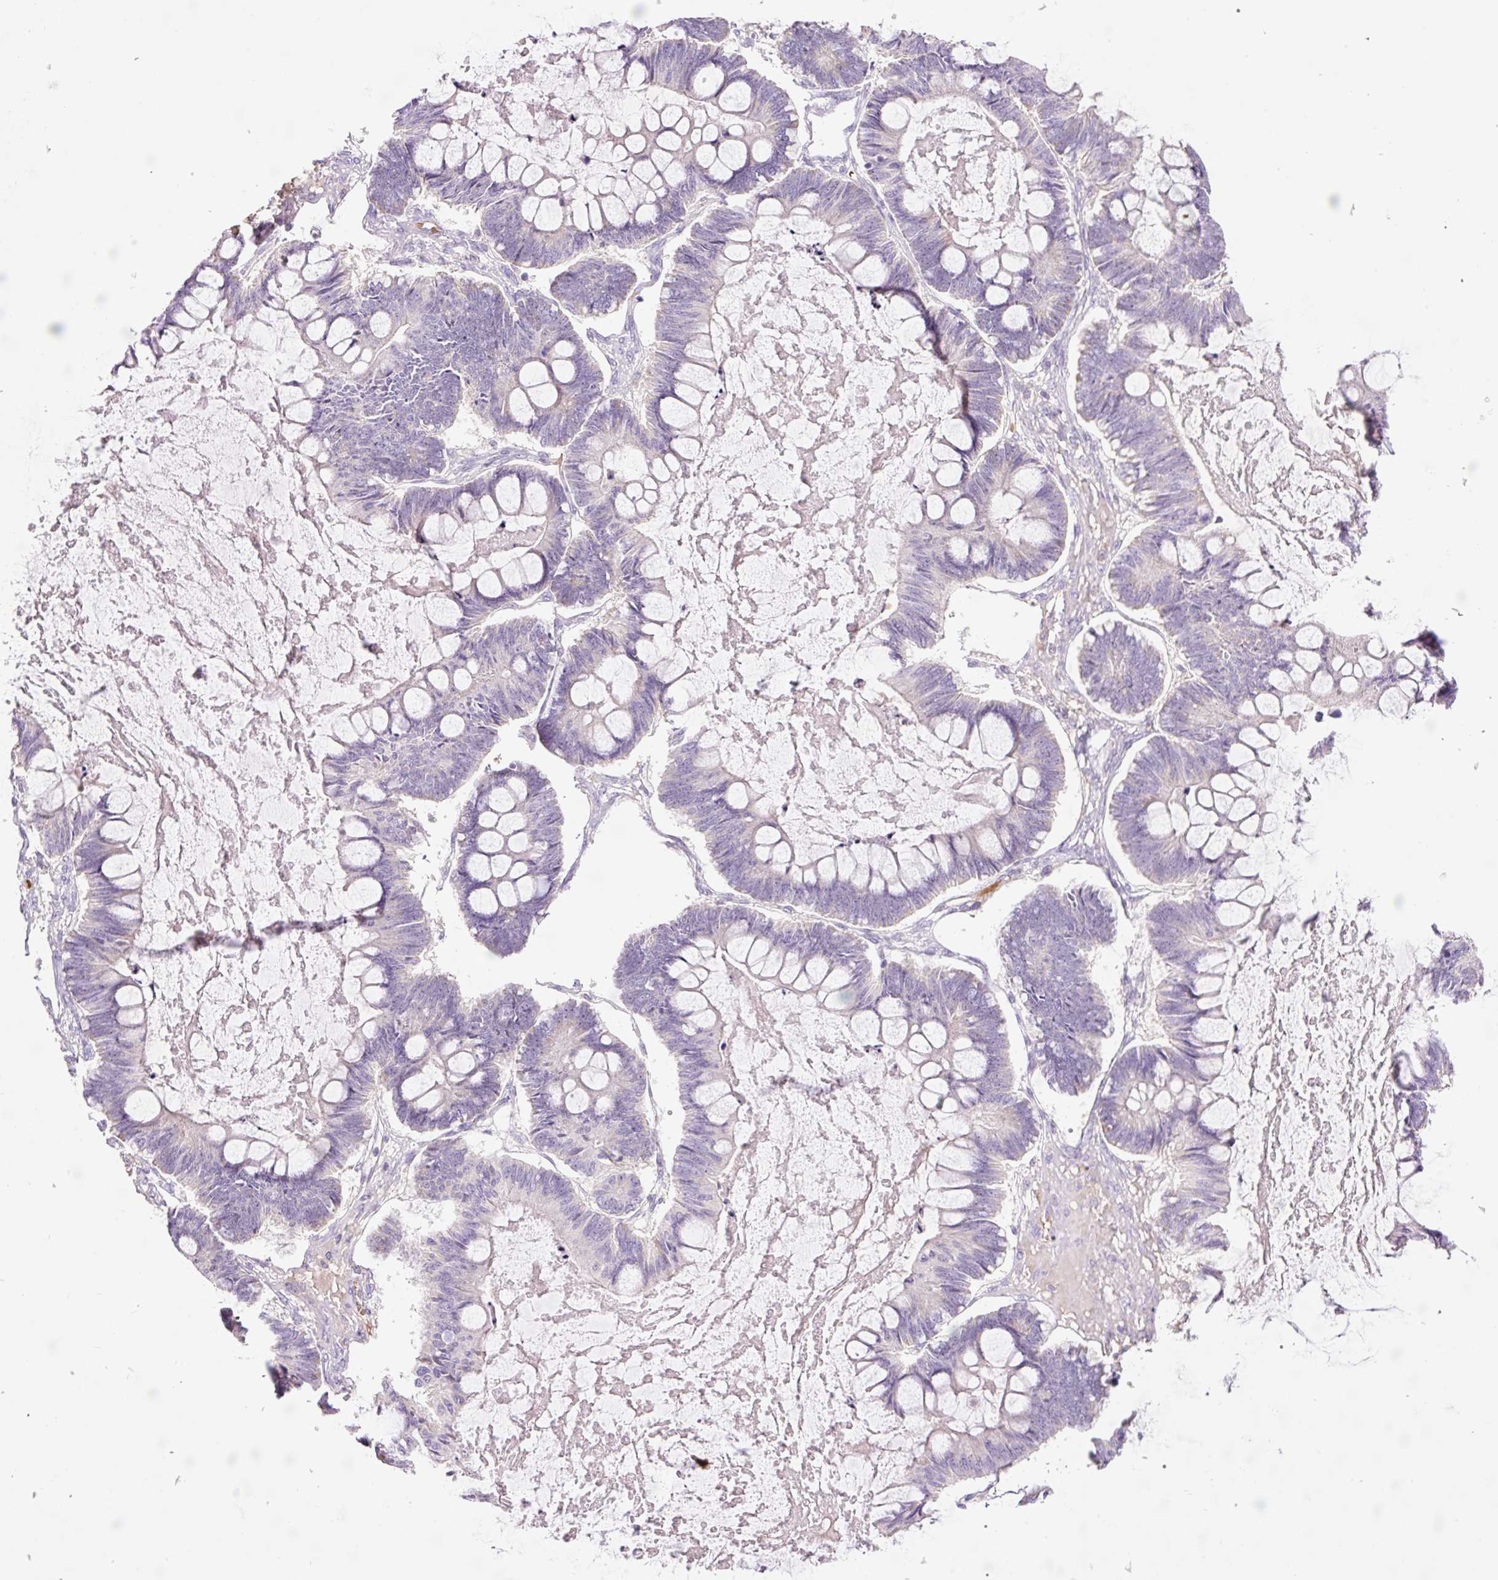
{"staining": {"intensity": "negative", "quantity": "none", "location": "none"}, "tissue": "ovarian cancer", "cell_type": "Tumor cells", "image_type": "cancer", "snomed": [{"axis": "morphology", "description": "Cystadenocarcinoma, mucinous, NOS"}, {"axis": "topography", "description": "Ovary"}], "caption": "An image of human ovarian cancer (mucinous cystadenocarcinoma) is negative for staining in tumor cells.", "gene": "TMEM235", "patient": {"sex": "female", "age": 61}}